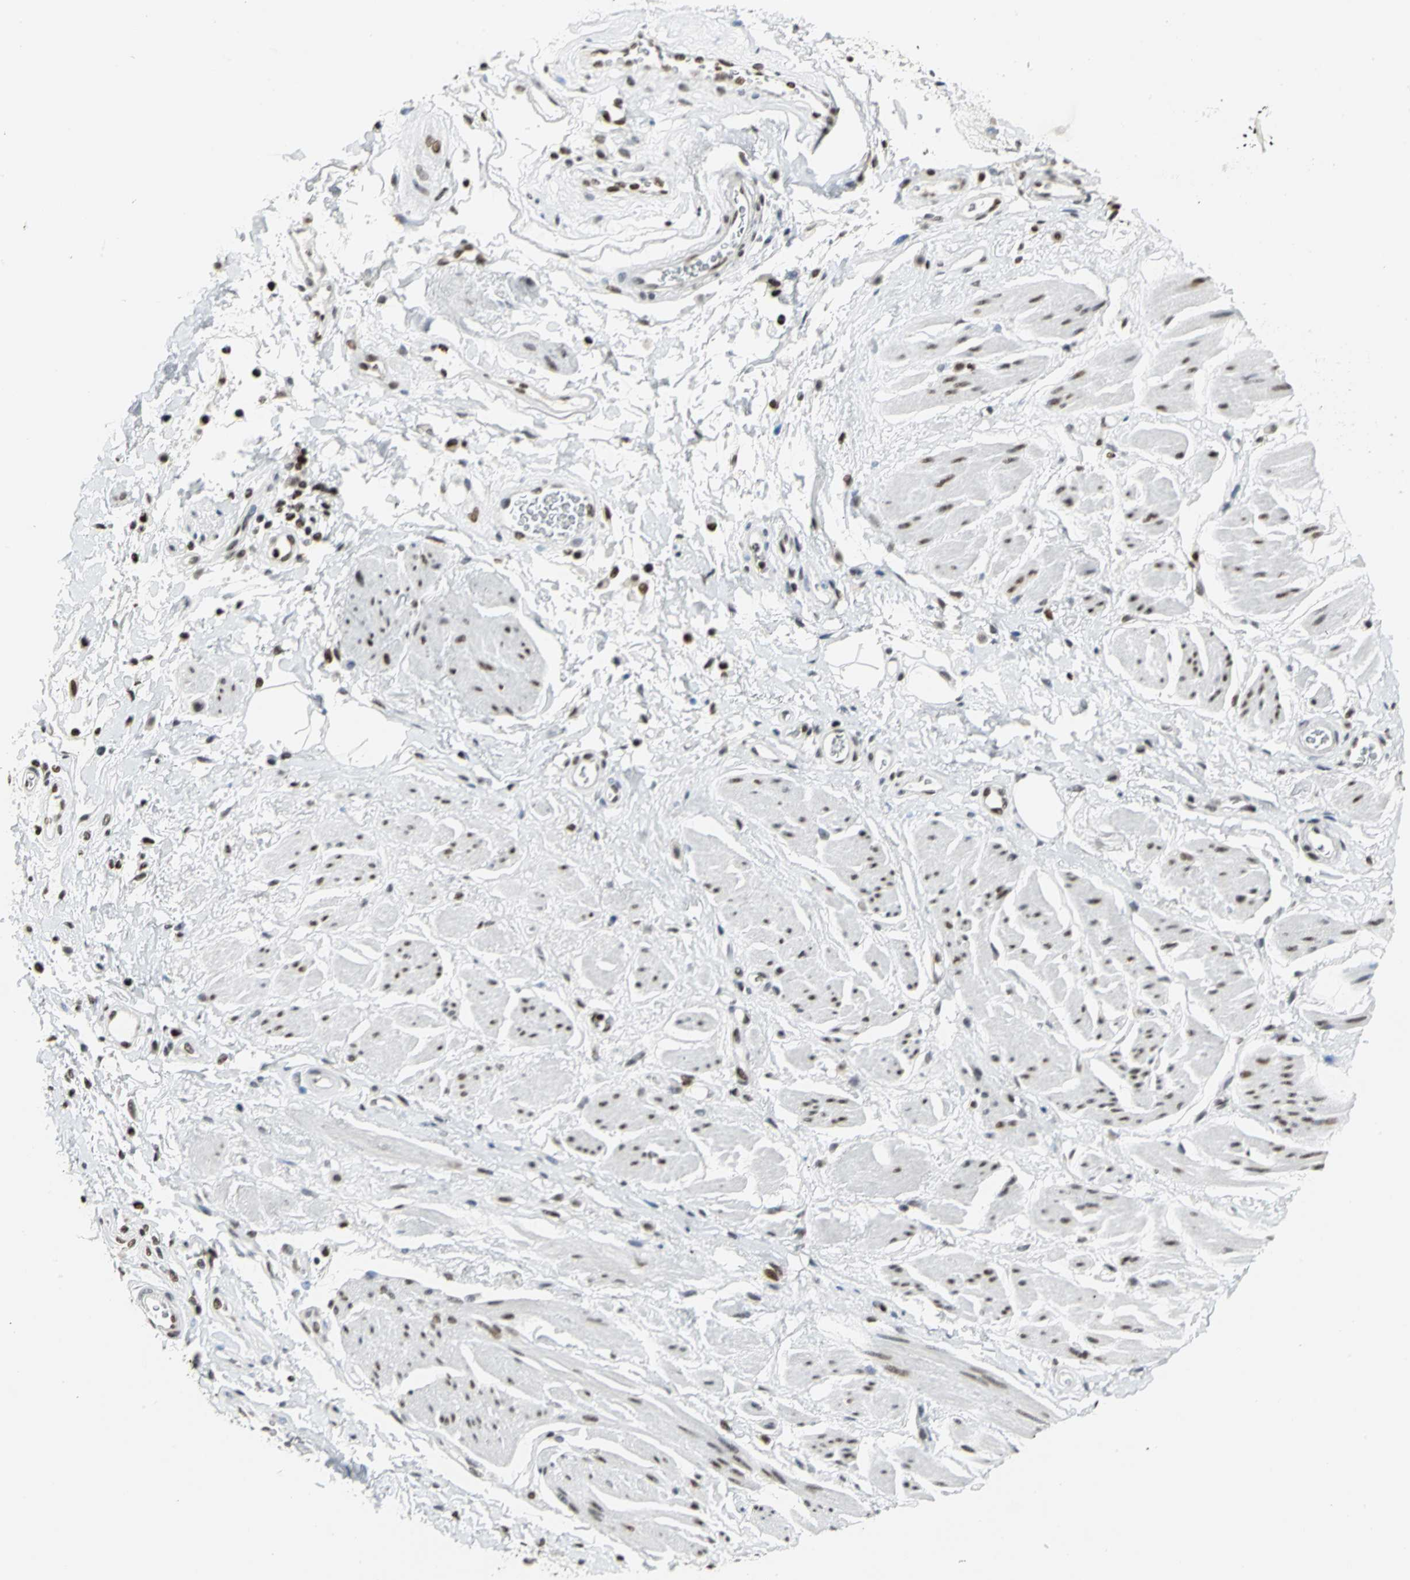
{"staining": {"intensity": "negative", "quantity": "none", "location": "none"}, "tissue": "adipose tissue", "cell_type": "Adipocytes", "image_type": "normal", "snomed": [{"axis": "morphology", "description": "Normal tissue, NOS"}, {"axis": "topography", "description": "Soft tissue"}, {"axis": "topography", "description": "Peripheral nerve tissue"}], "caption": "A photomicrograph of adipose tissue stained for a protein exhibits no brown staining in adipocytes.", "gene": "HNRNPD", "patient": {"sex": "female", "age": 71}}